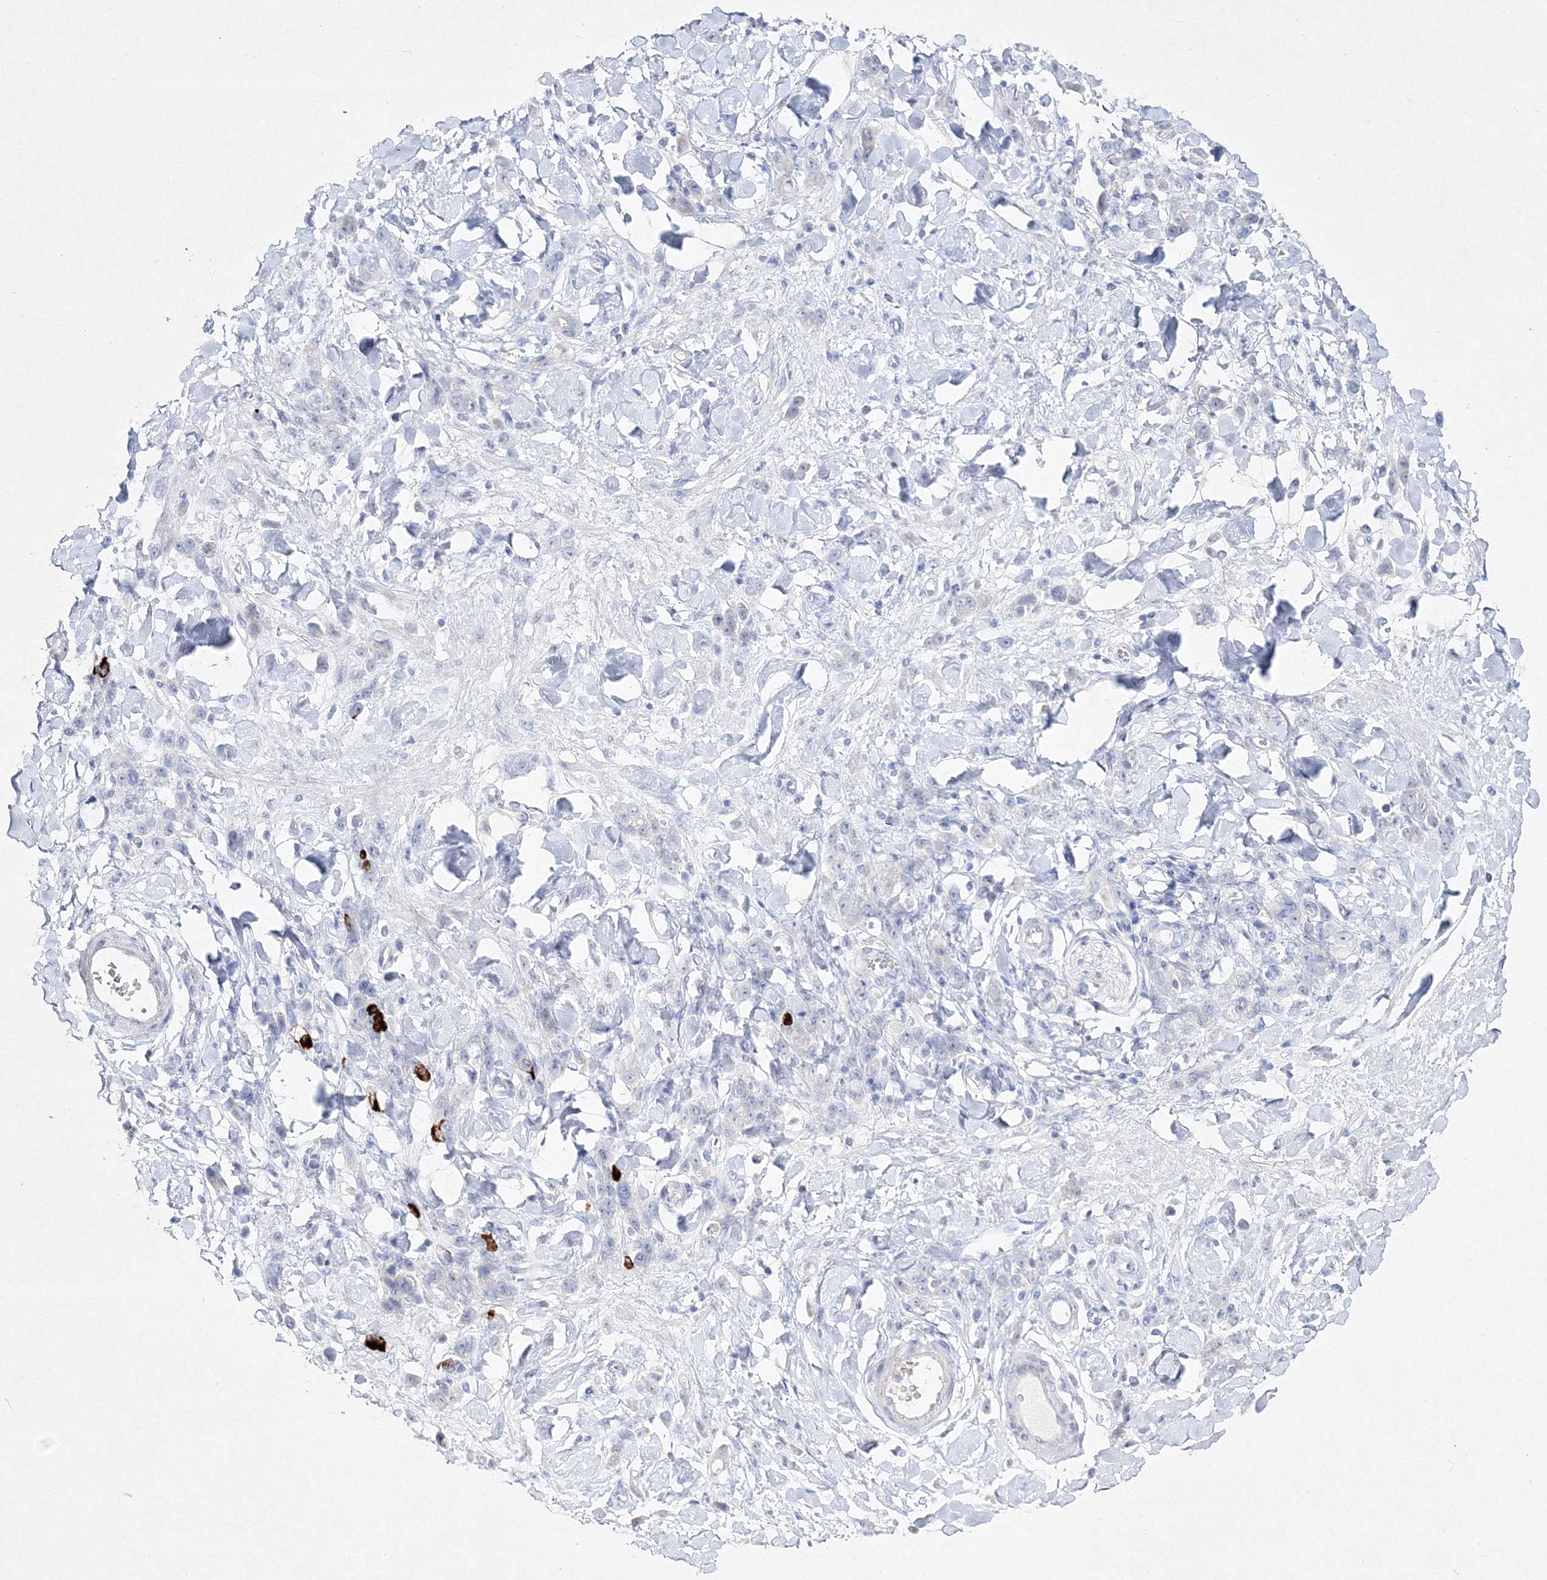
{"staining": {"intensity": "negative", "quantity": "none", "location": "none"}, "tissue": "stomach cancer", "cell_type": "Tumor cells", "image_type": "cancer", "snomed": [{"axis": "morphology", "description": "Normal tissue, NOS"}, {"axis": "morphology", "description": "Adenocarcinoma, NOS"}, {"axis": "topography", "description": "Stomach"}], "caption": "Immunohistochemistry photomicrograph of neoplastic tissue: human stomach adenocarcinoma stained with DAB (3,3'-diaminobenzidine) demonstrates no significant protein positivity in tumor cells.", "gene": "NEU4", "patient": {"sex": "male", "age": 82}}